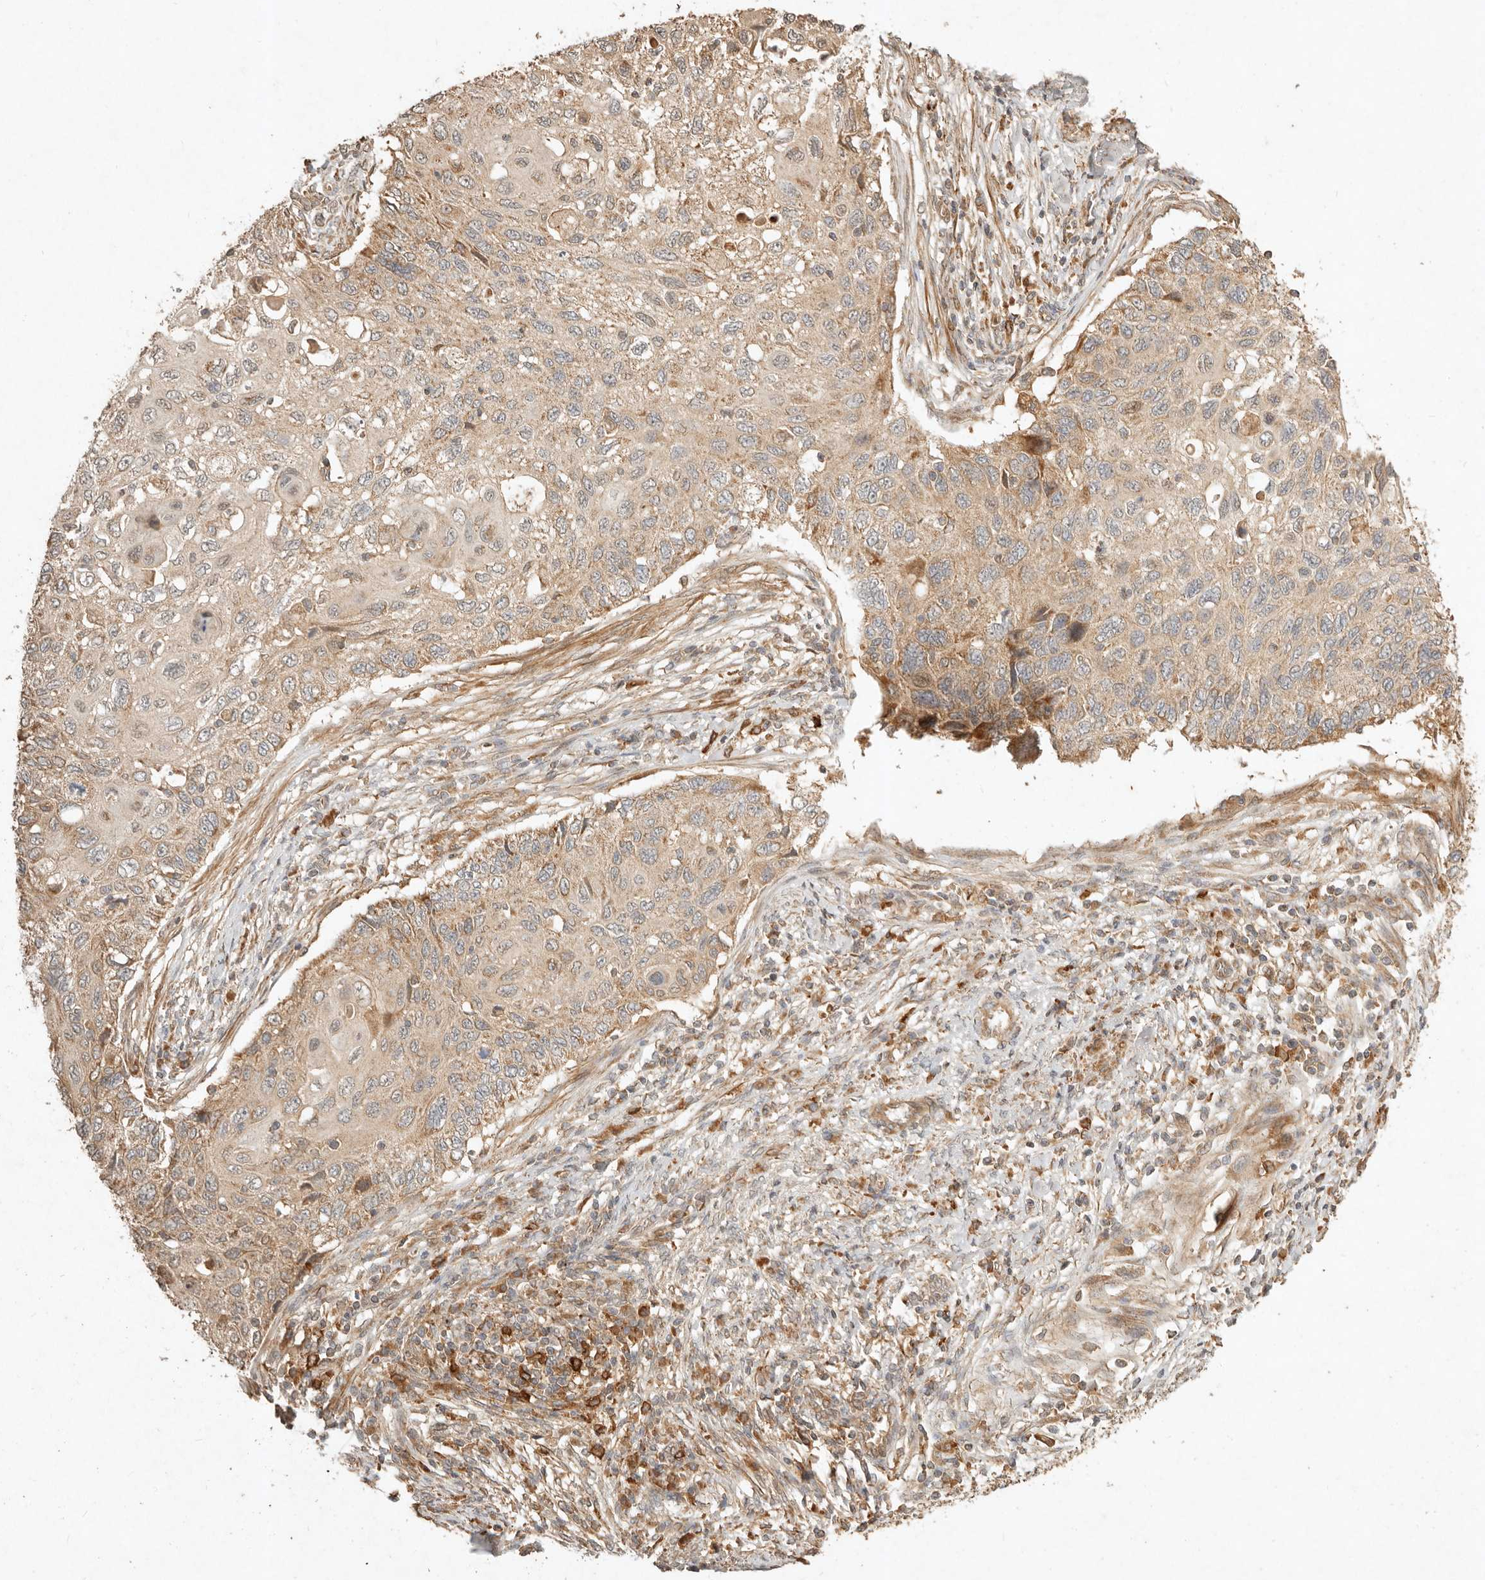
{"staining": {"intensity": "weak", "quantity": ">75%", "location": "cytoplasmic/membranous"}, "tissue": "cervical cancer", "cell_type": "Tumor cells", "image_type": "cancer", "snomed": [{"axis": "morphology", "description": "Squamous cell carcinoma, NOS"}, {"axis": "topography", "description": "Cervix"}], "caption": "Squamous cell carcinoma (cervical) stained with DAB IHC demonstrates low levels of weak cytoplasmic/membranous staining in about >75% of tumor cells. Nuclei are stained in blue.", "gene": "CLEC4C", "patient": {"sex": "female", "age": 70}}